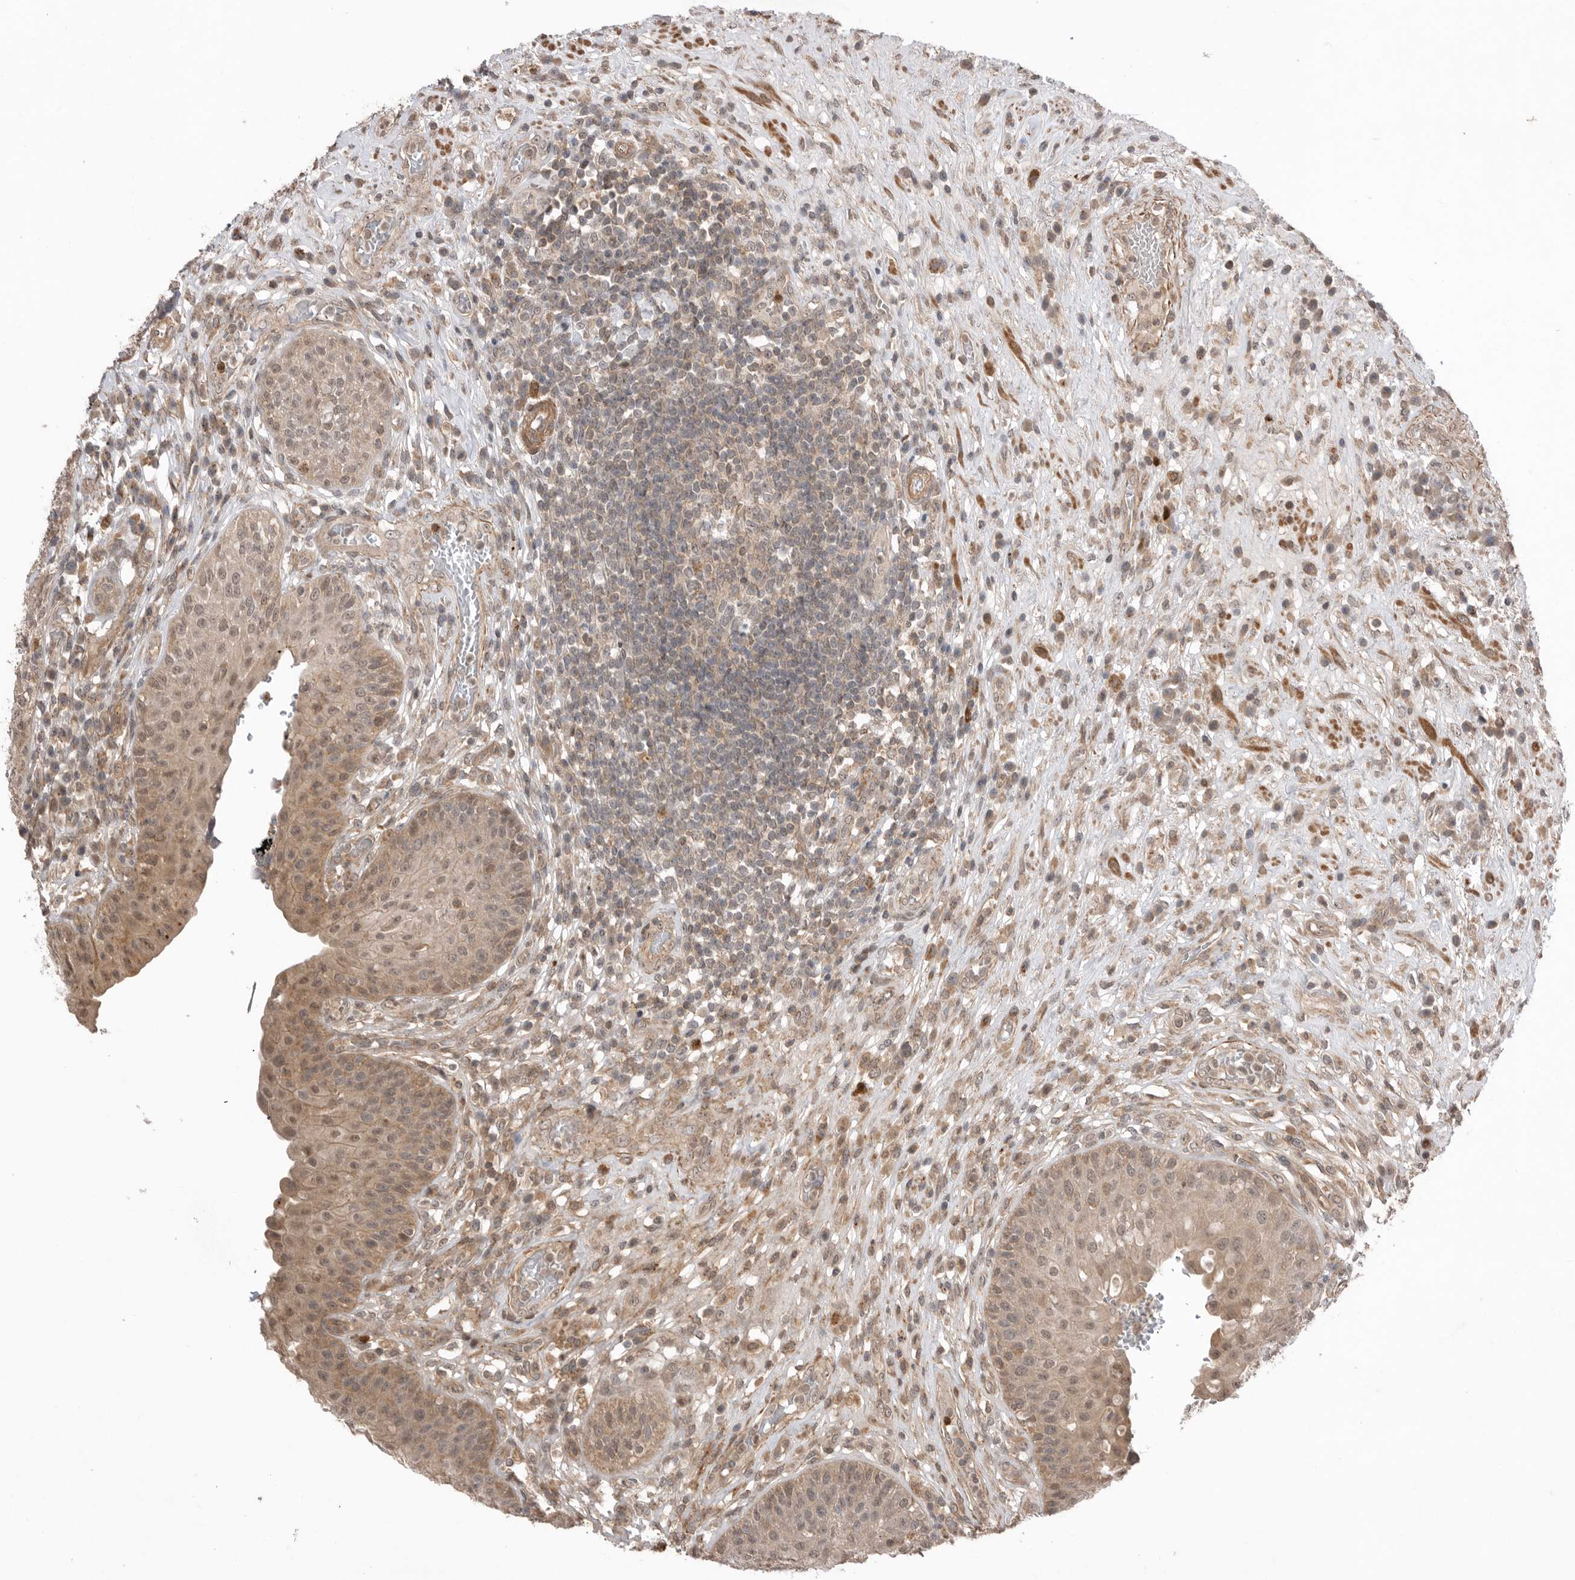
{"staining": {"intensity": "moderate", "quantity": ">75%", "location": "cytoplasmic/membranous,nuclear"}, "tissue": "urinary bladder", "cell_type": "Urothelial cells", "image_type": "normal", "snomed": [{"axis": "morphology", "description": "Normal tissue, NOS"}, {"axis": "topography", "description": "Urinary bladder"}], "caption": "Immunohistochemistry (DAB) staining of unremarkable urinary bladder shows moderate cytoplasmic/membranous,nuclear protein positivity in approximately >75% of urothelial cells.", "gene": "PEAK1", "patient": {"sex": "female", "age": 62}}